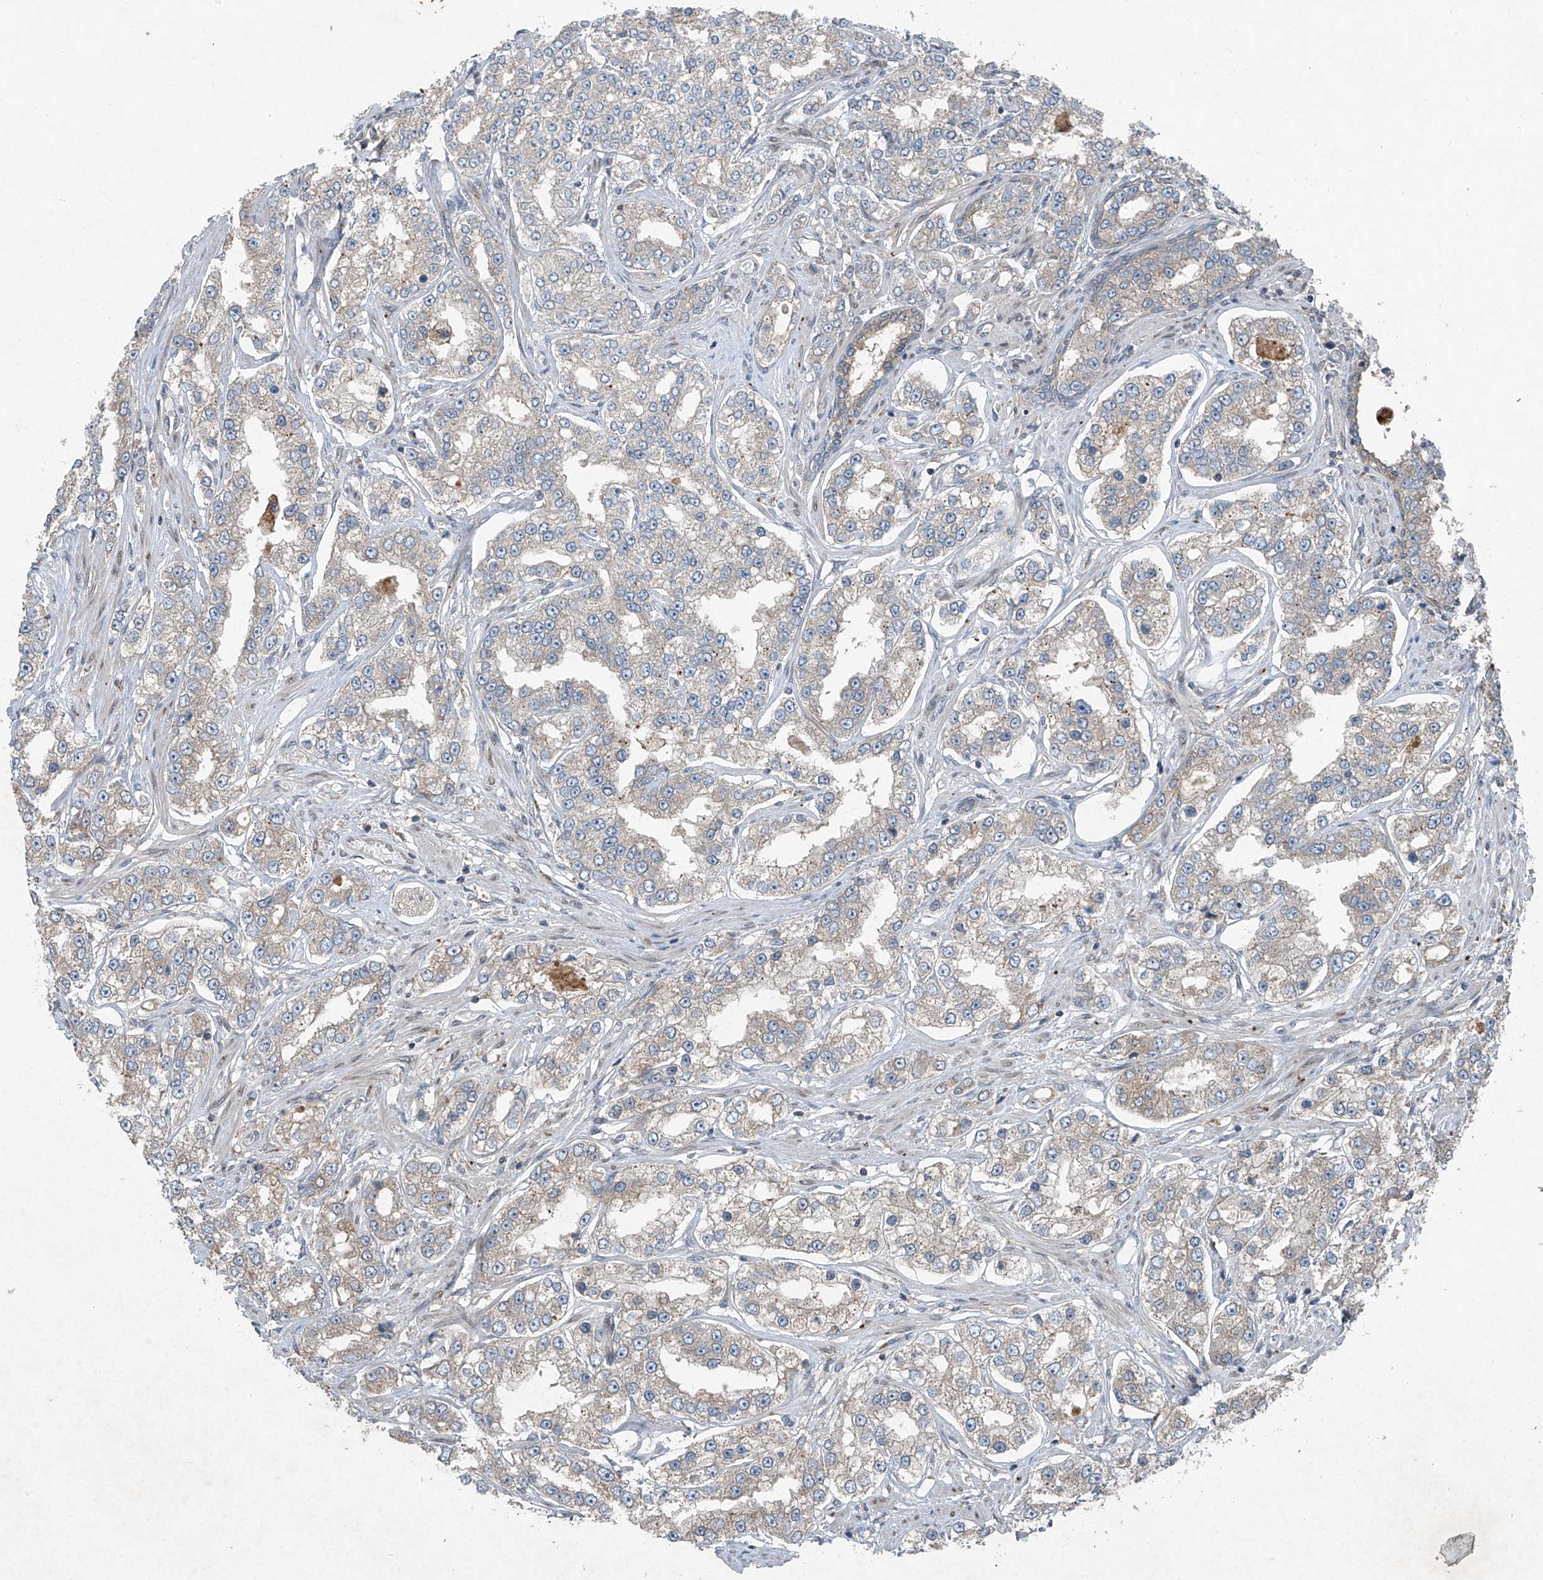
{"staining": {"intensity": "weak", "quantity": "<25%", "location": "cytoplasmic/membranous"}, "tissue": "prostate cancer", "cell_type": "Tumor cells", "image_type": "cancer", "snomed": [{"axis": "morphology", "description": "Normal tissue, NOS"}, {"axis": "morphology", "description": "Adenocarcinoma, High grade"}, {"axis": "topography", "description": "Prostate"}], "caption": "Immunohistochemistry of human prostate high-grade adenocarcinoma demonstrates no positivity in tumor cells.", "gene": "FOXRED2", "patient": {"sex": "male", "age": 83}}